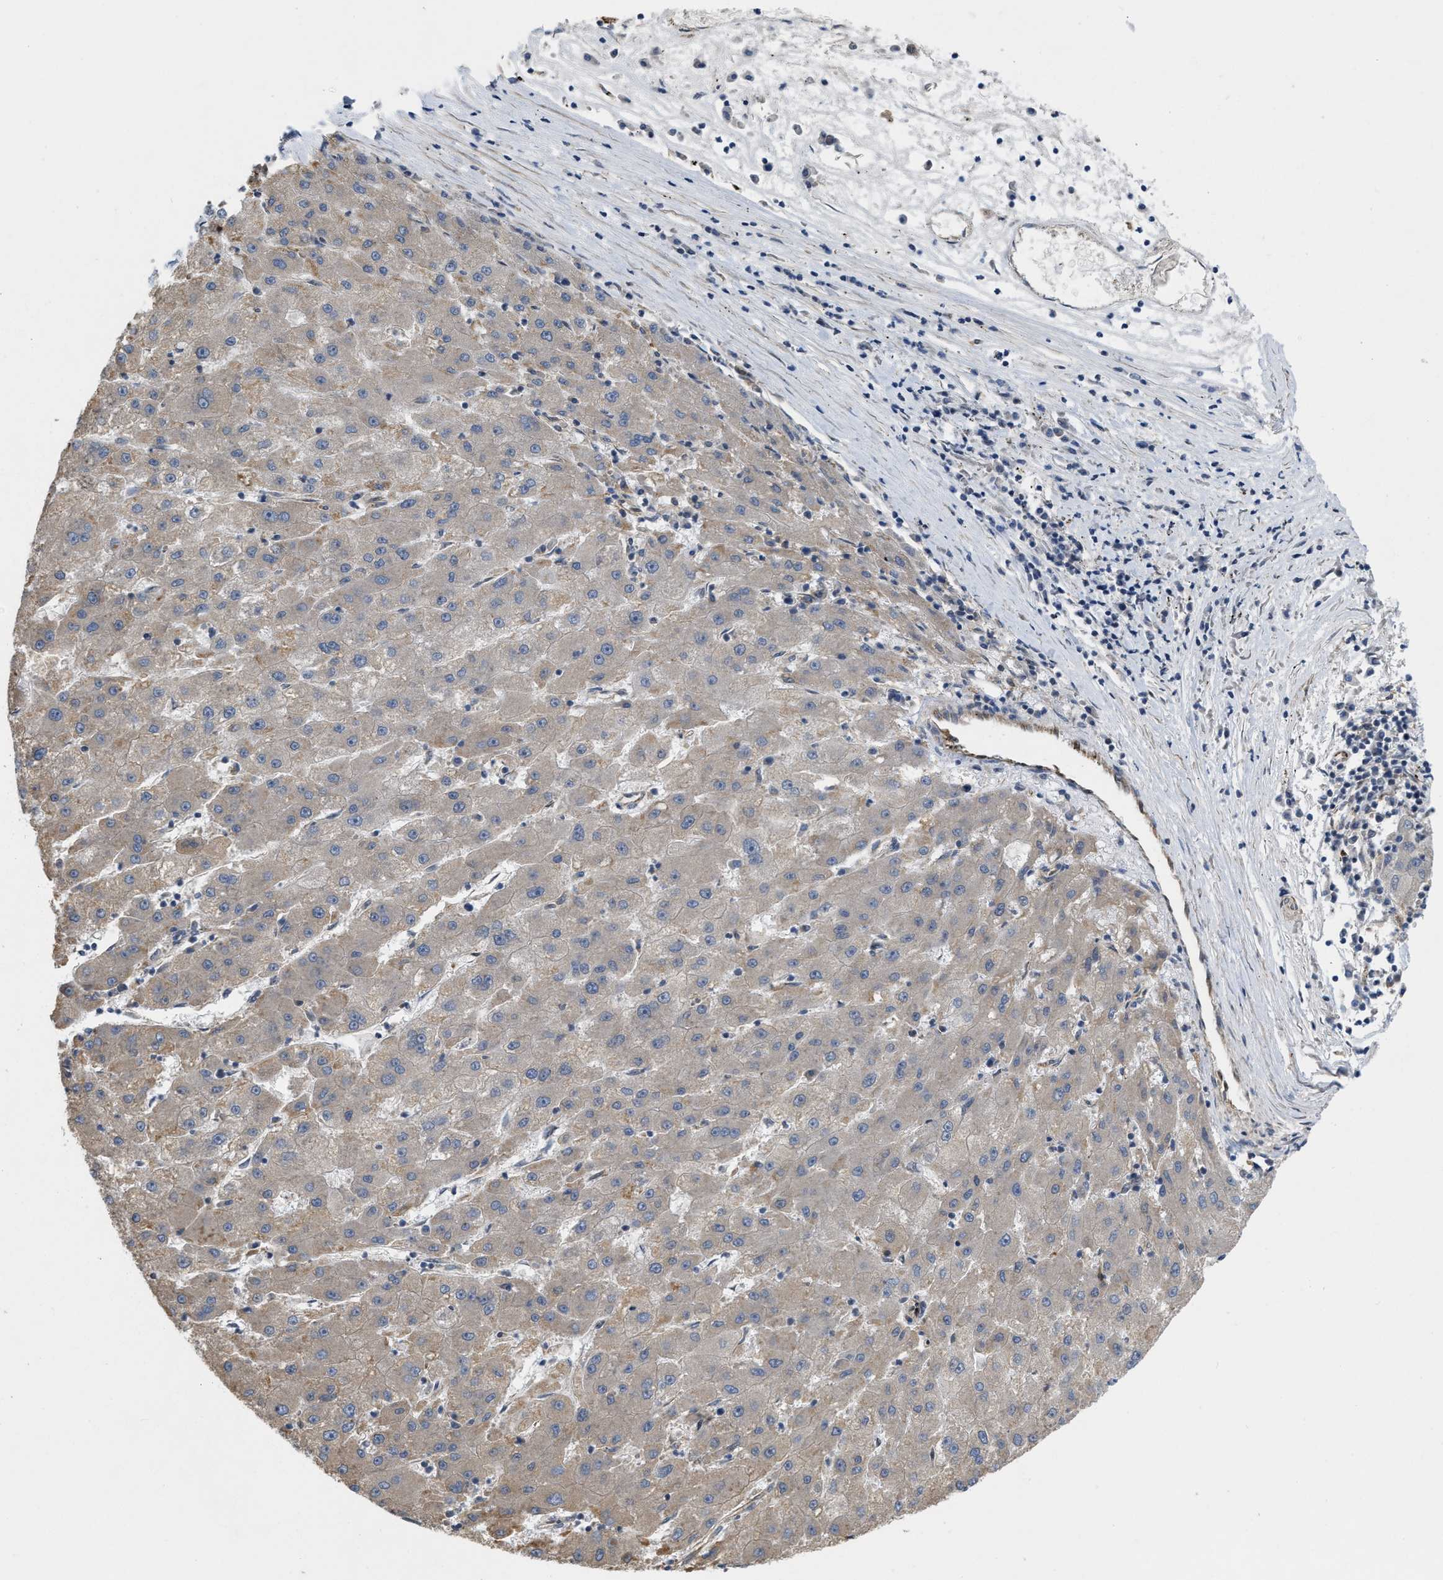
{"staining": {"intensity": "moderate", "quantity": "25%-75%", "location": "cytoplasmic/membranous"}, "tissue": "liver cancer", "cell_type": "Tumor cells", "image_type": "cancer", "snomed": [{"axis": "morphology", "description": "Carcinoma, Hepatocellular, NOS"}, {"axis": "topography", "description": "Liver"}], "caption": "About 25%-75% of tumor cells in hepatocellular carcinoma (liver) display moderate cytoplasmic/membranous protein positivity as visualized by brown immunohistochemical staining.", "gene": "EOGT", "patient": {"sex": "male", "age": 72}}